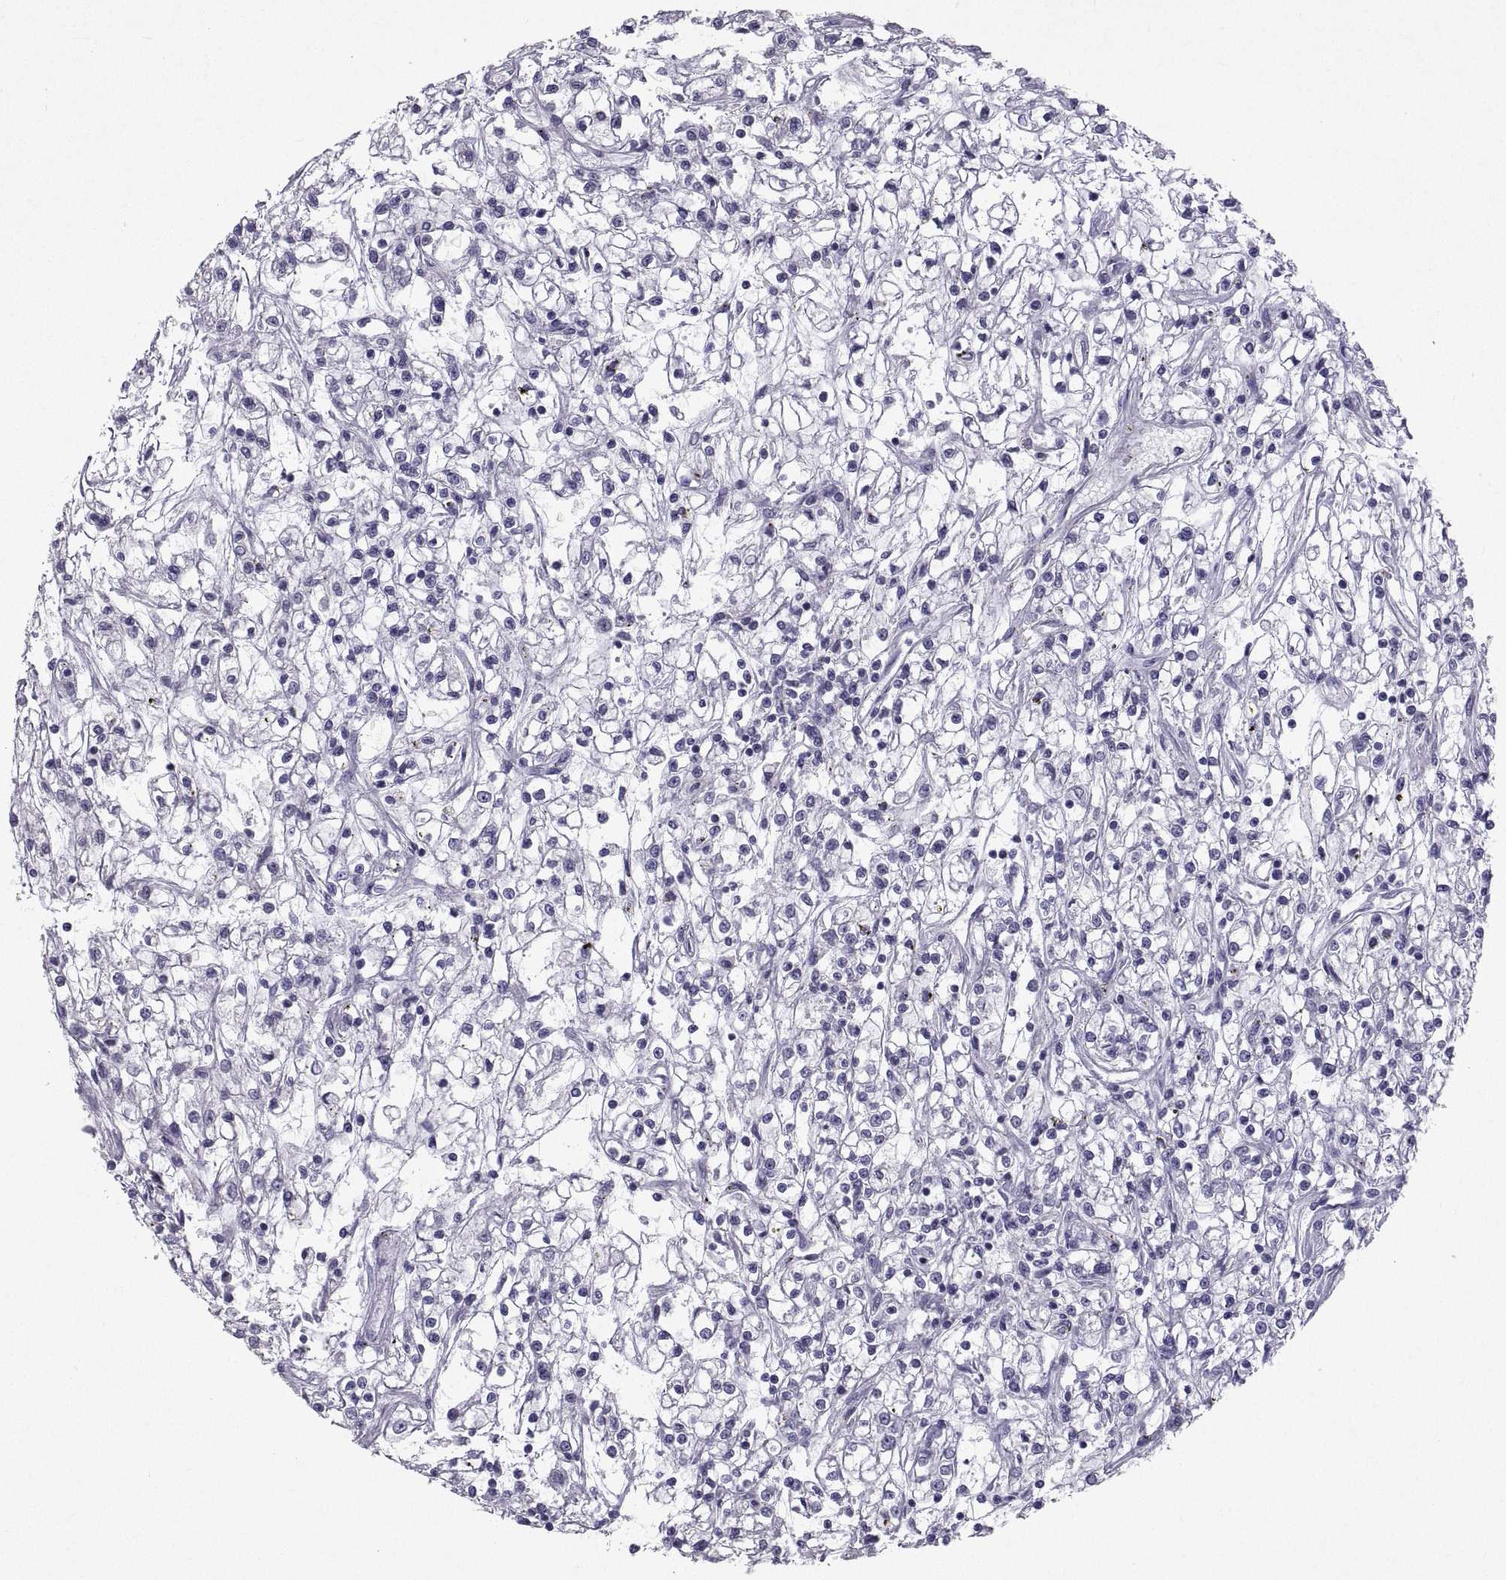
{"staining": {"intensity": "negative", "quantity": "none", "location": "none"}, "tissue": "renal cancer", "cell_type": "Tumor cells", "image_type": "cancer", "snomed": [{"axis": "morphology", "description": "Adenocarcinoma, NOS"}, {"axis": "topography", "description": "Kidney"}], "caption": "This is an immunohistochemistry (IHC) image of human renal cancer. There is no staining in tumor cells.", "gene": "SOX21", "patient": {"sex": "female", "age": 59}}